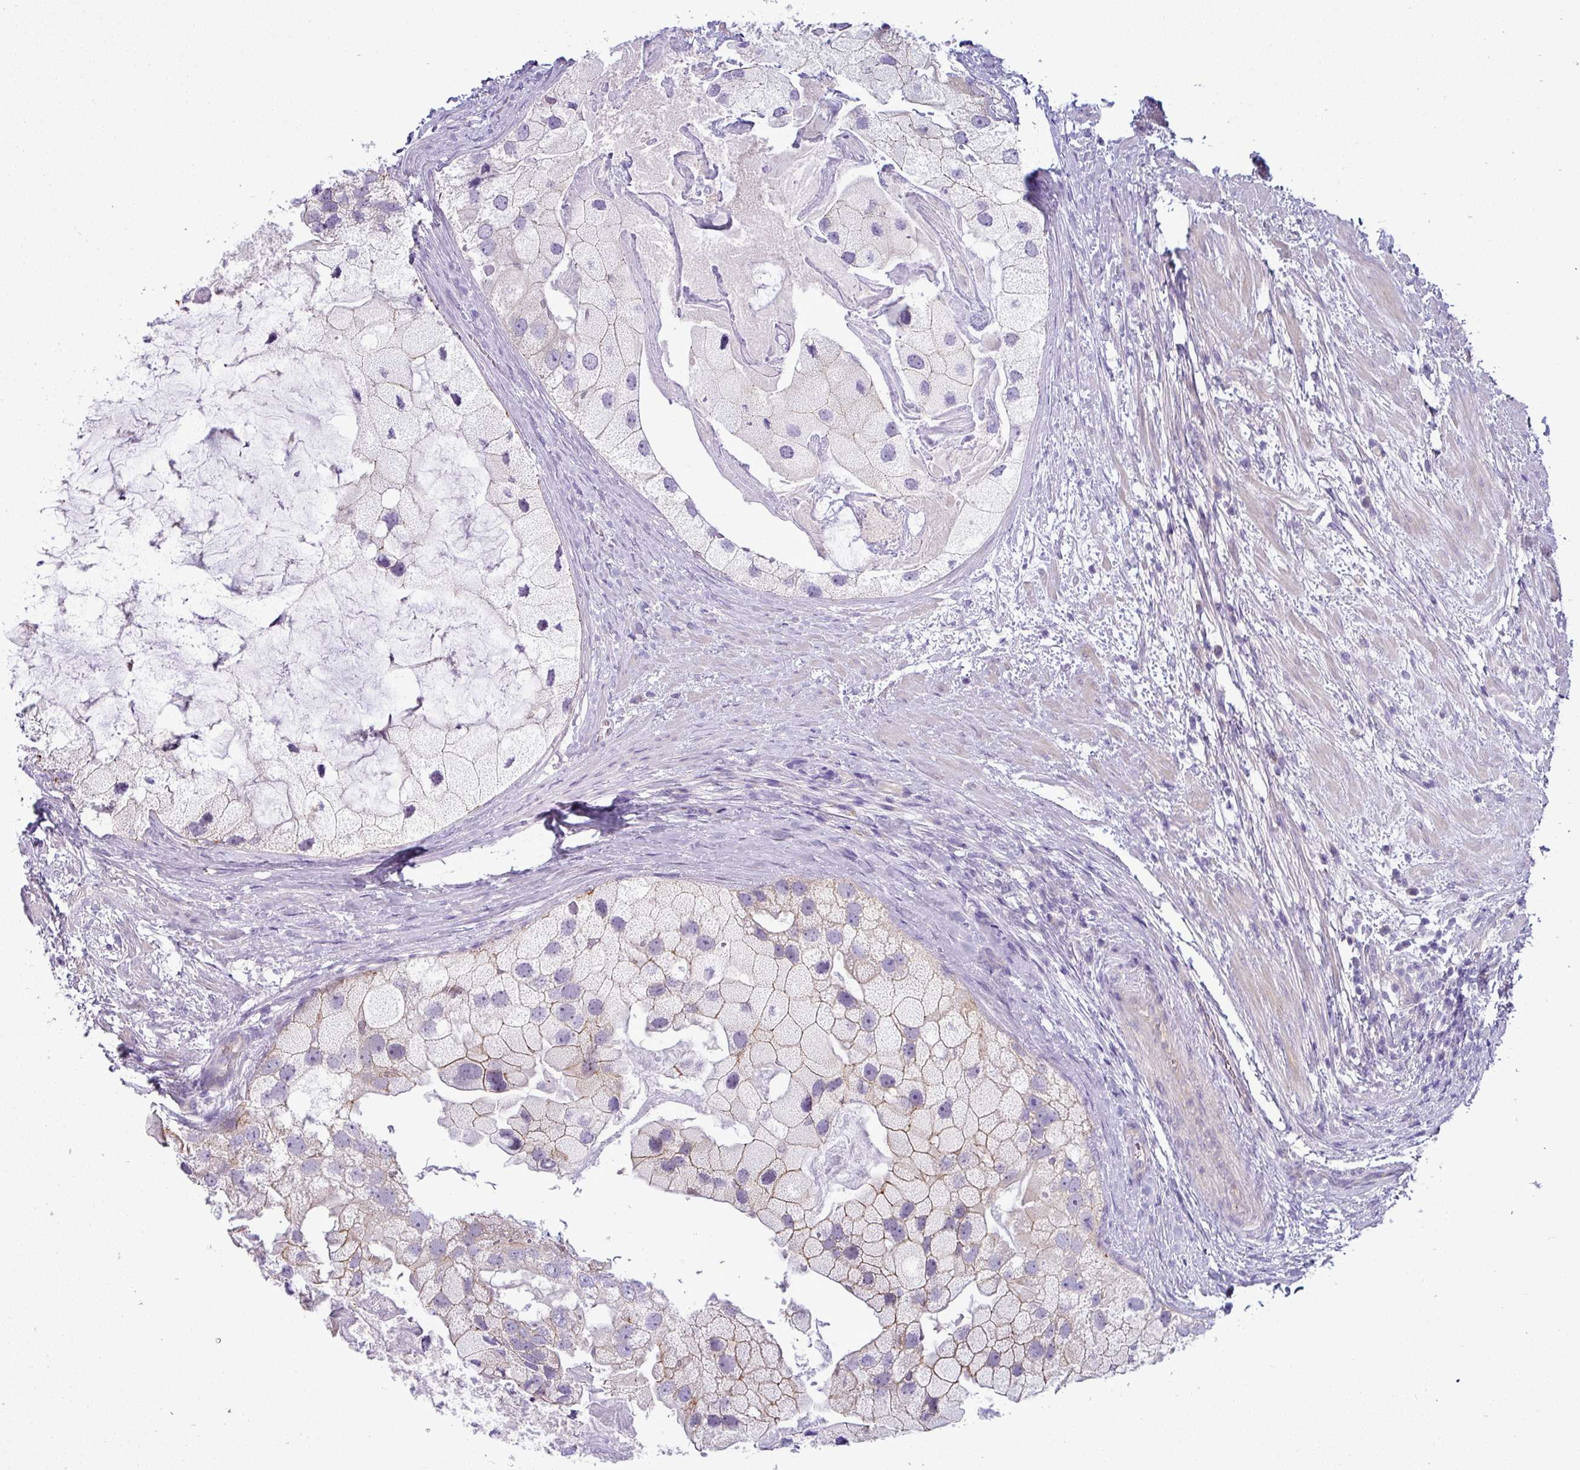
{"staining": {"intensity": "weak", "quantity": "<25%", "location": "cytoplasmic/membranous"}, "tissue": "prostate cancer", "cell_type": "Tumor cells", "image_type": "cancer", "snomed": [{"axis": "morphology", "description": "Adenocarcinoma, High grade"}, {"axis": "topography", "description": "Prostate"}], "caption": "A micrograph of human high-grade adenocarcinoma (prostate) is negative for staining in tumor cells.", "gene": "ACAP3", "patient": {"sex": "male", "age": 62}}